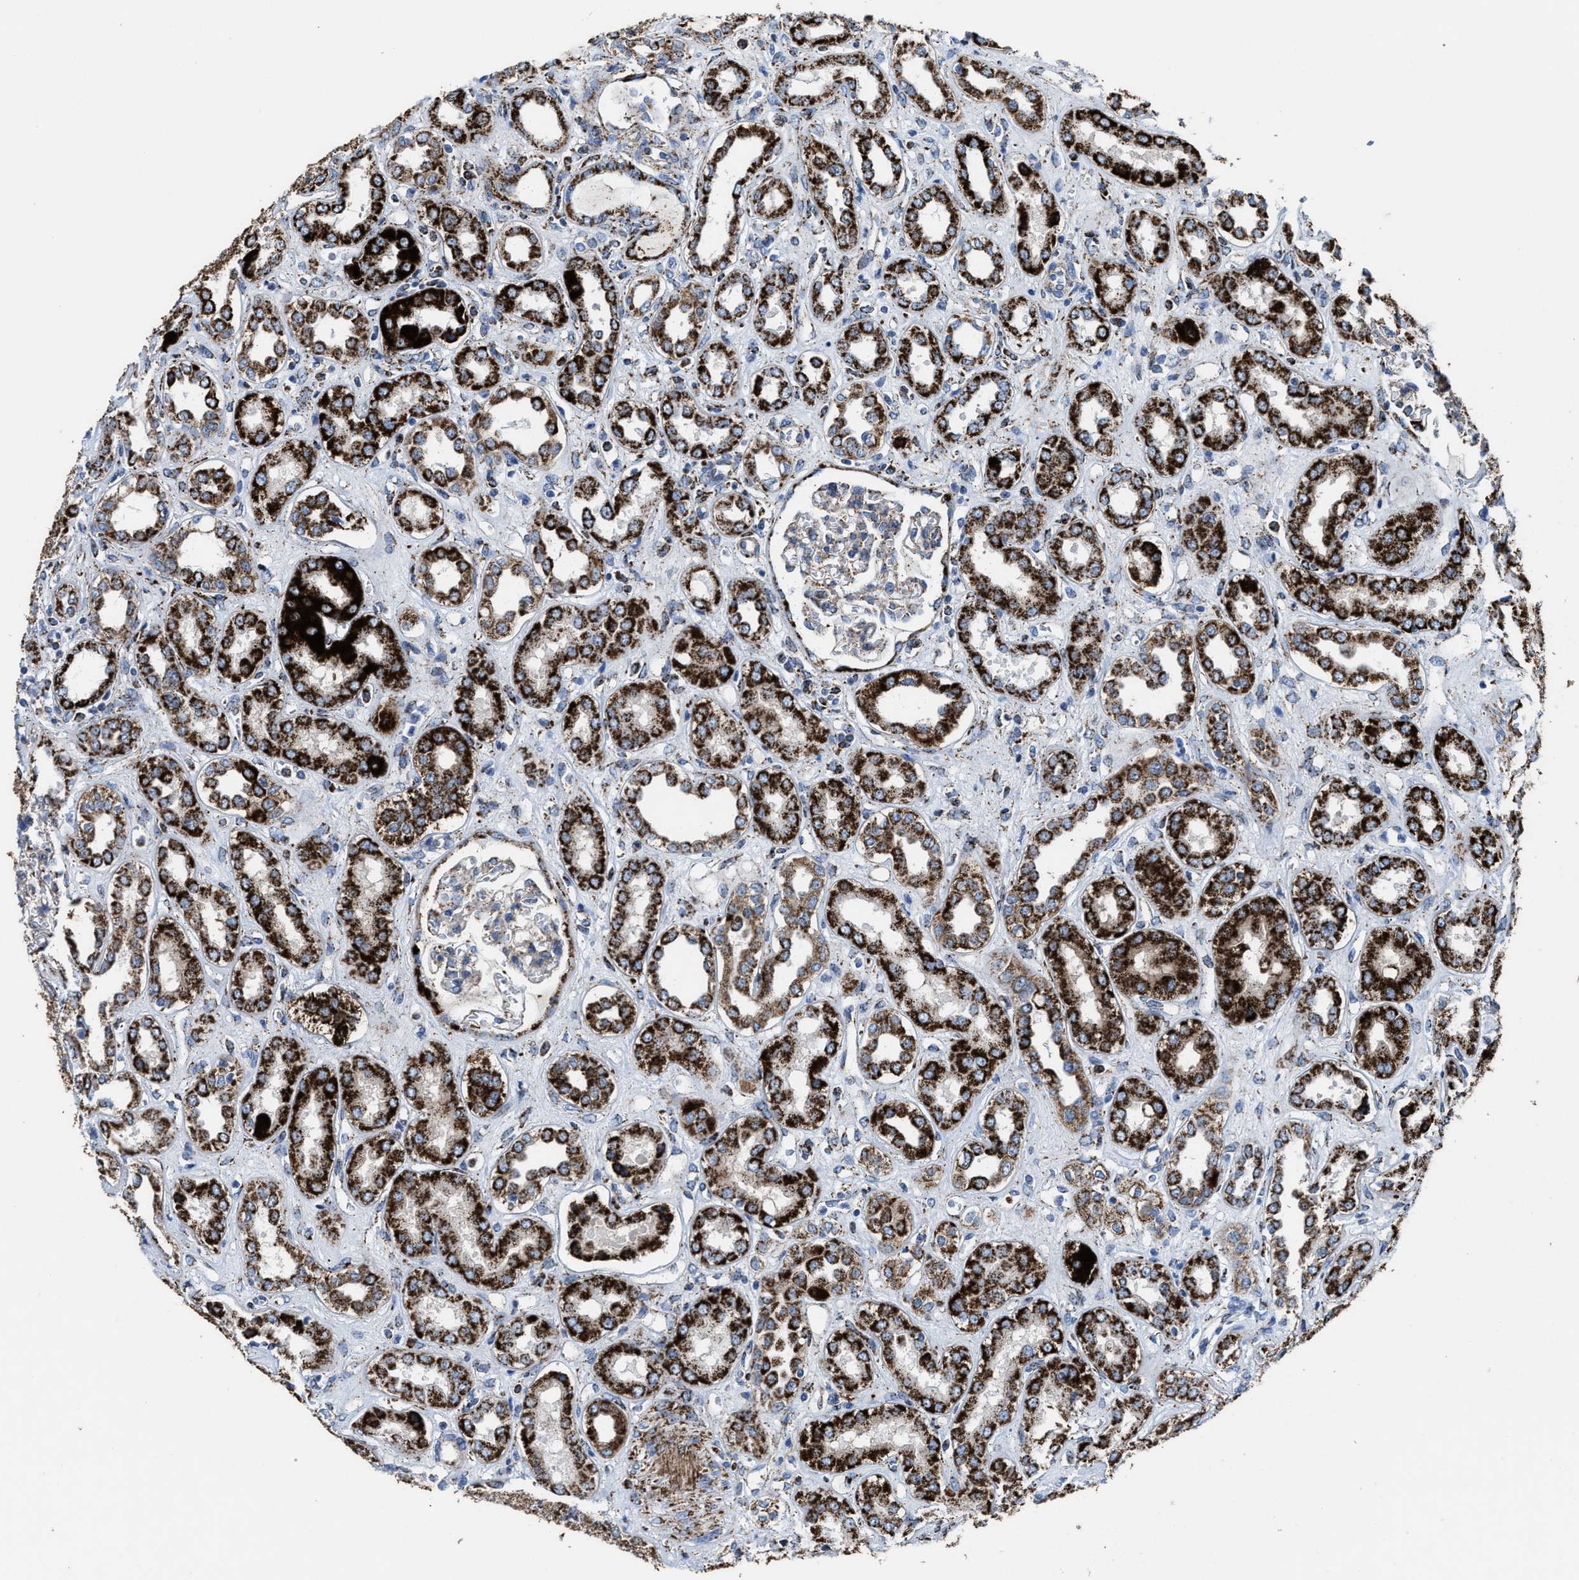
{"staining": {"intensity": "moderate", "quantity": "<25%", "location": "cytoplasmic/membranous"}, "tissue": "kidney", "cell_type": "Cells in glomeruli", "image_type": "normal", "snomed": [{"axis": "morphology", "description": "Normal tissue, NOS"}, {"axis": "topography", "description": "Kidney"}], "caption": "Cells in glomeruli demonstrate low levels of moderate cytoplasmic/membranous expression in approximately <25% of cells in normal human kidney.", "gene": "ALDH1B1", "patient": {"sex": "male", "age": 59}}